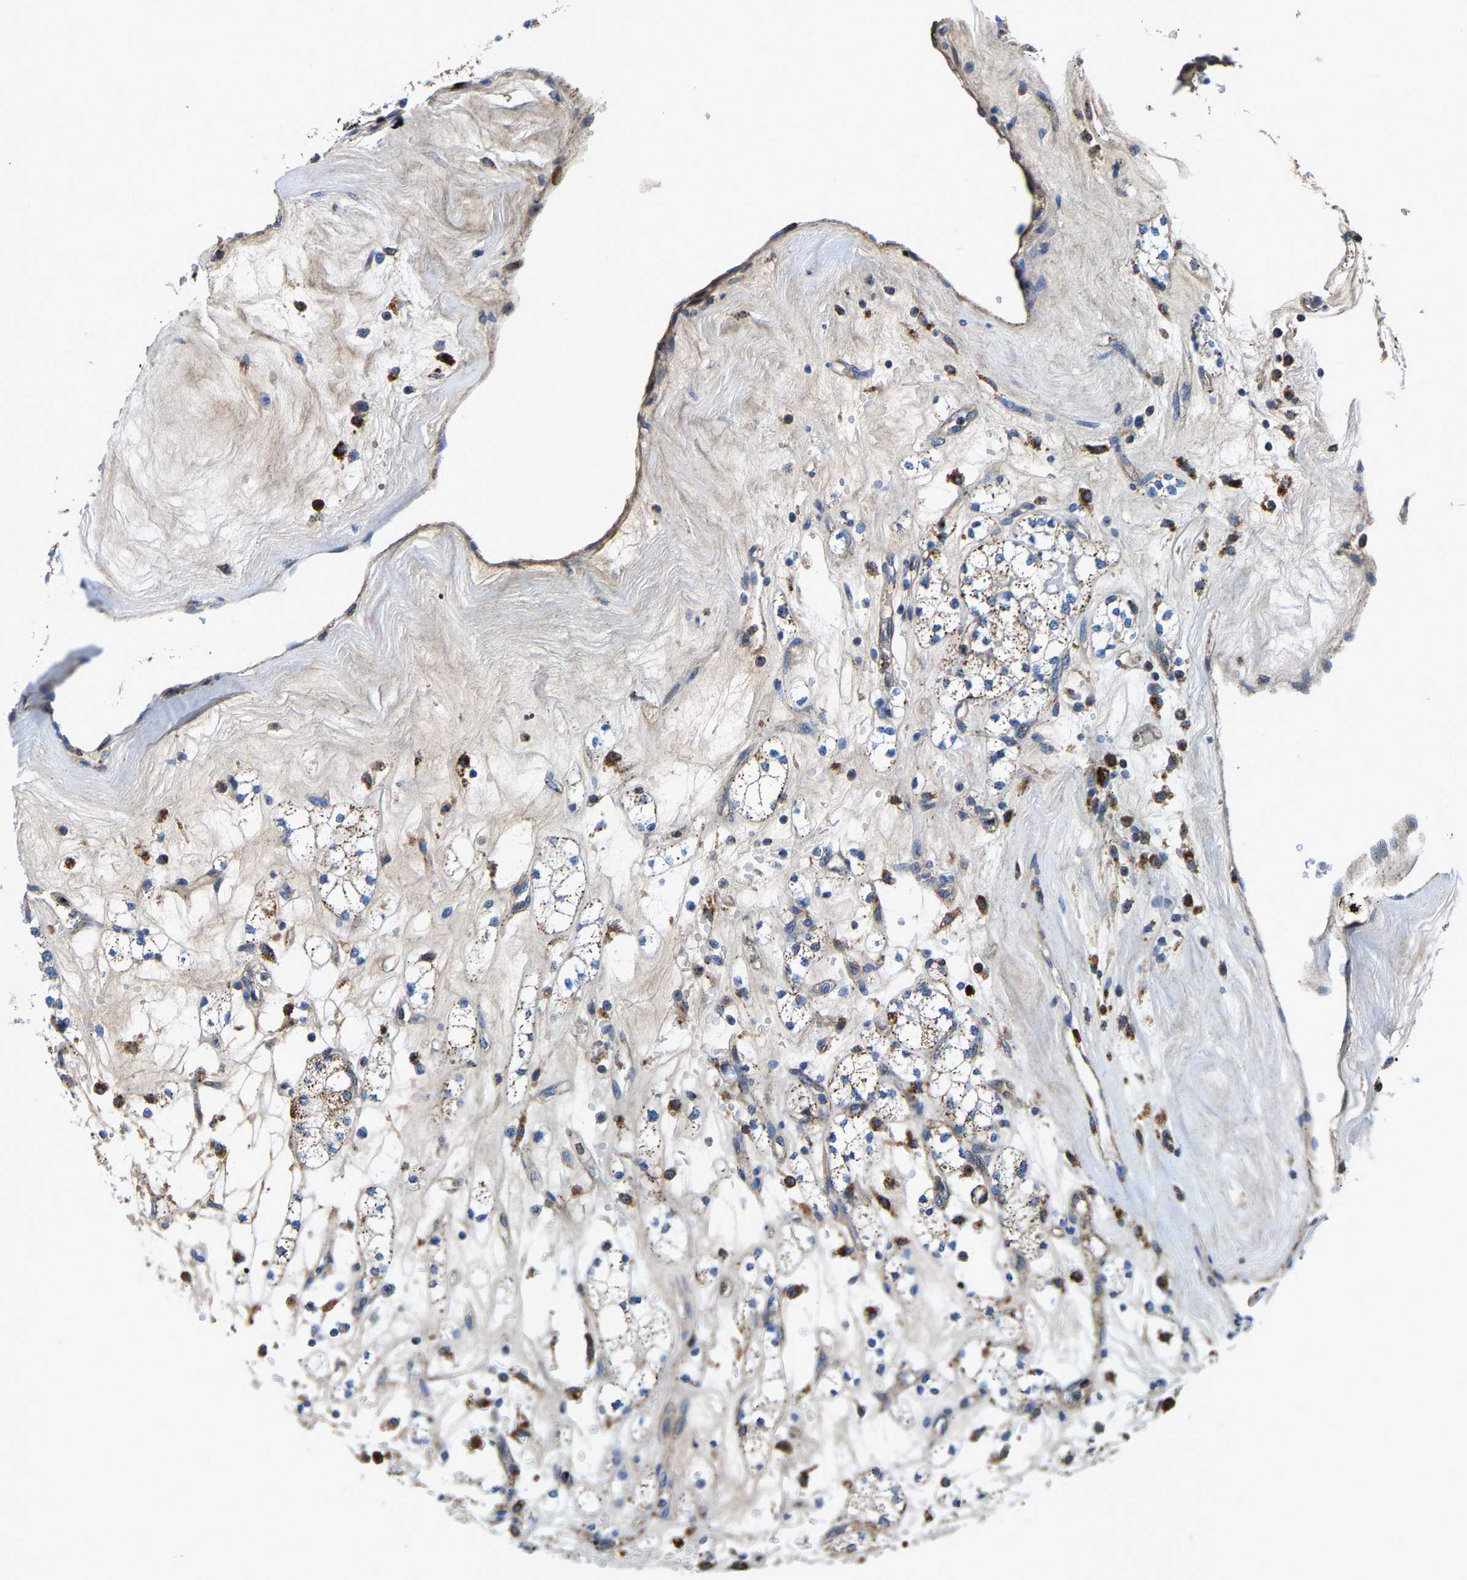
{"staining": {"intensity": "moderate", "quantity": "25%-75%", "location": "cytoplasmic/membranous"}, "tissue": "renal cancer", "cell_type": "Tumor cells", "image_type": "cancer", "snomed": [{"axis": "morphology", "description": "Adenocarcinoma, NOS"}, {"axis": "topography", "description": "Kidney"}], "caption": "High-magnification brightfield microscopy of renal cancer (adenocarcinoma) stained with DAB (3,3'-diaminobenzidine) (brown) and counterstained with hematoxylin (blue). tumor cells exhibit moderate cytoplasmic/membranous expression is present in about25%-75% of cells. (IHC, brightfield microscopy, high magnification).", "gene": "DPP7", "patient": {"sex": "male", "age": 77}}